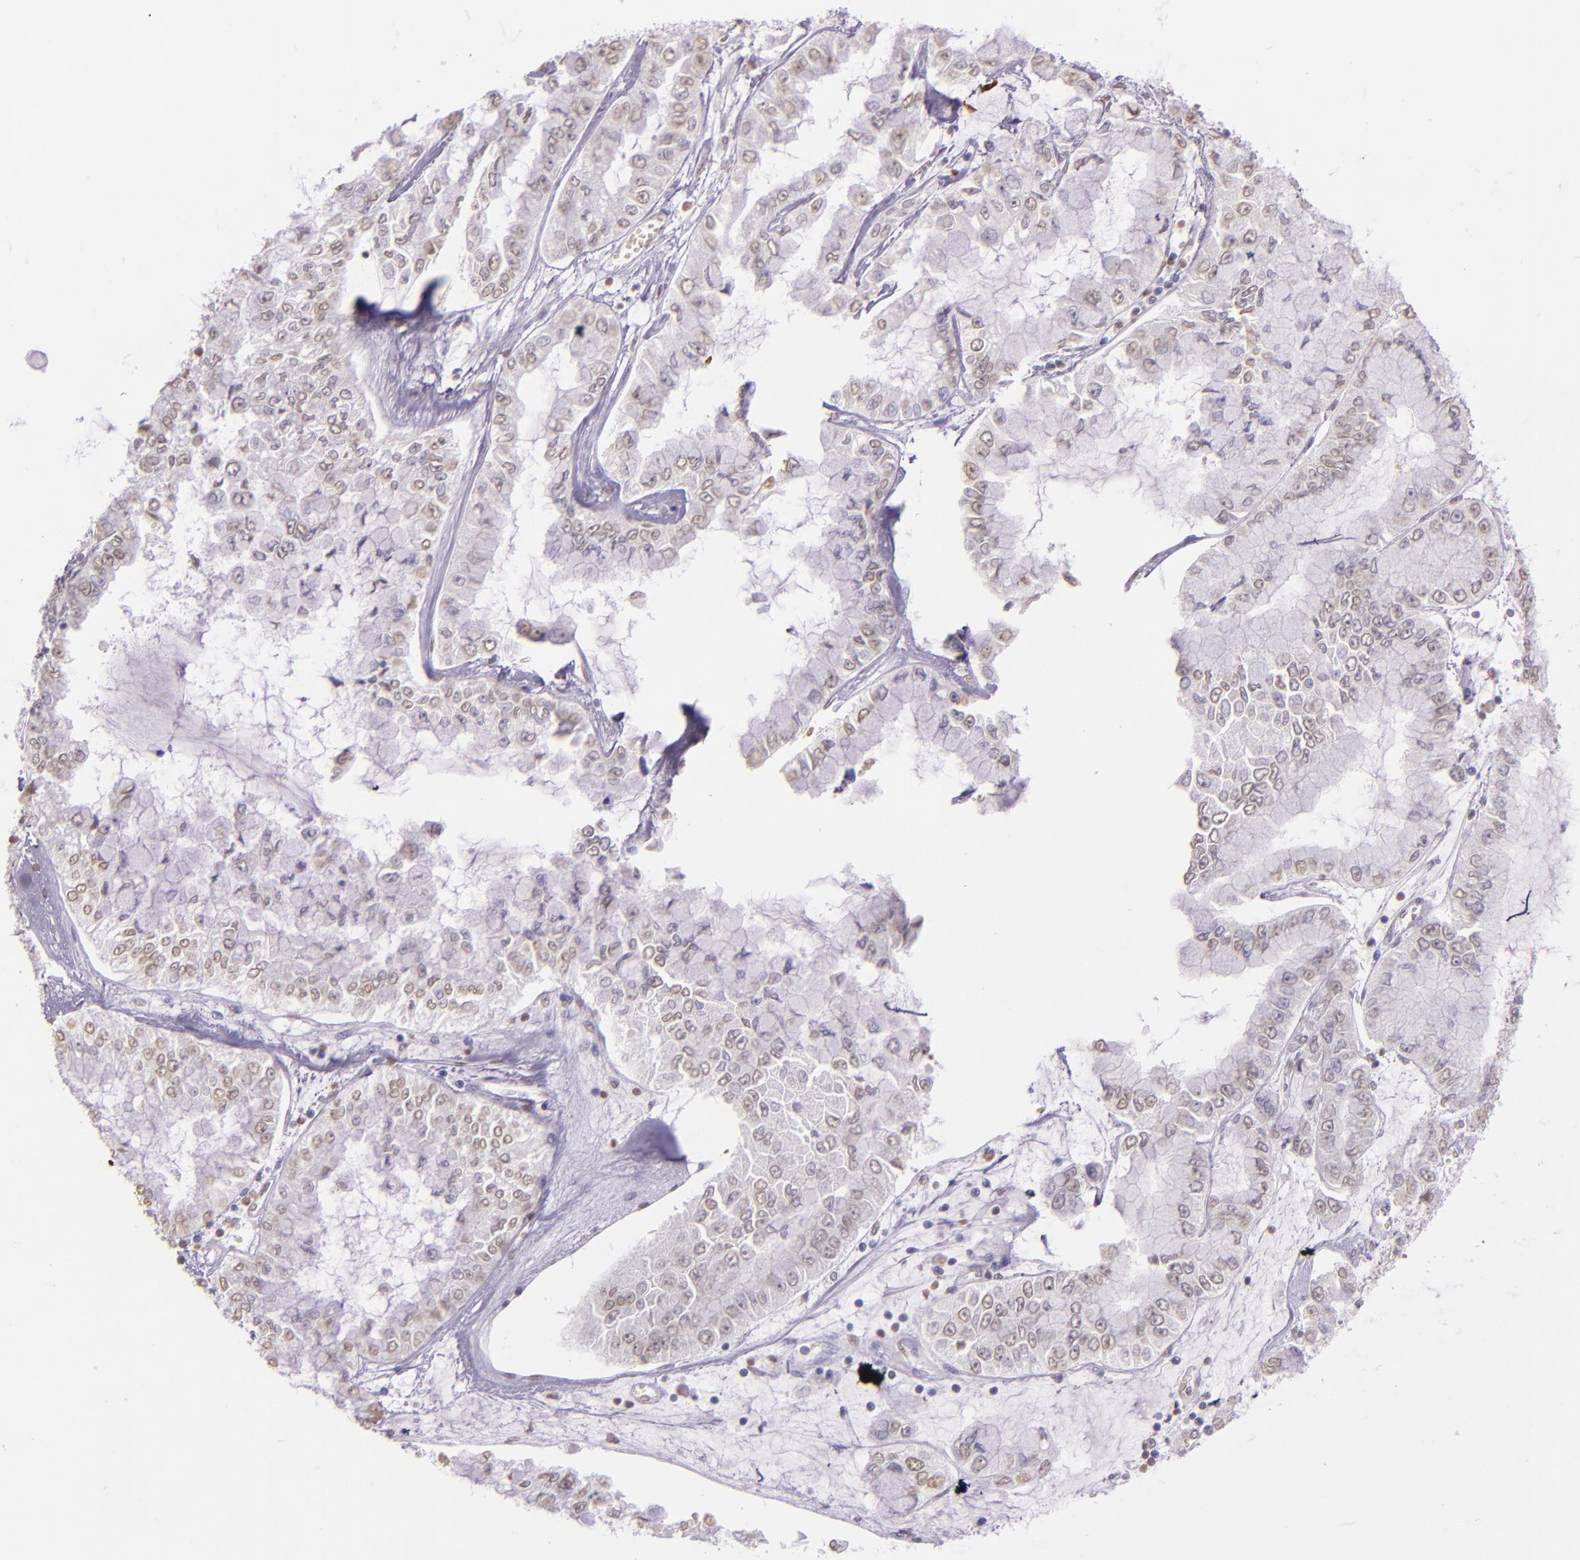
{"staining": {"intensity": "negative", "quantity": "none", "location": "none"}, "tissue": "liver cancer", "cell_type": "Tumor cells", "image_type": "cancer", "snomed": [{"axis": "morphology", "description": "Cholangiocarcinoma"}, {"axis": "topography", "description": "Liver"}], "caption": "Protein analysis of liver cancer (cholangiocarcinoma) exhibits no significant positivity in tumor cells.", "gene": "RTN1", "patient": {"sex": "female", "age": 79}}